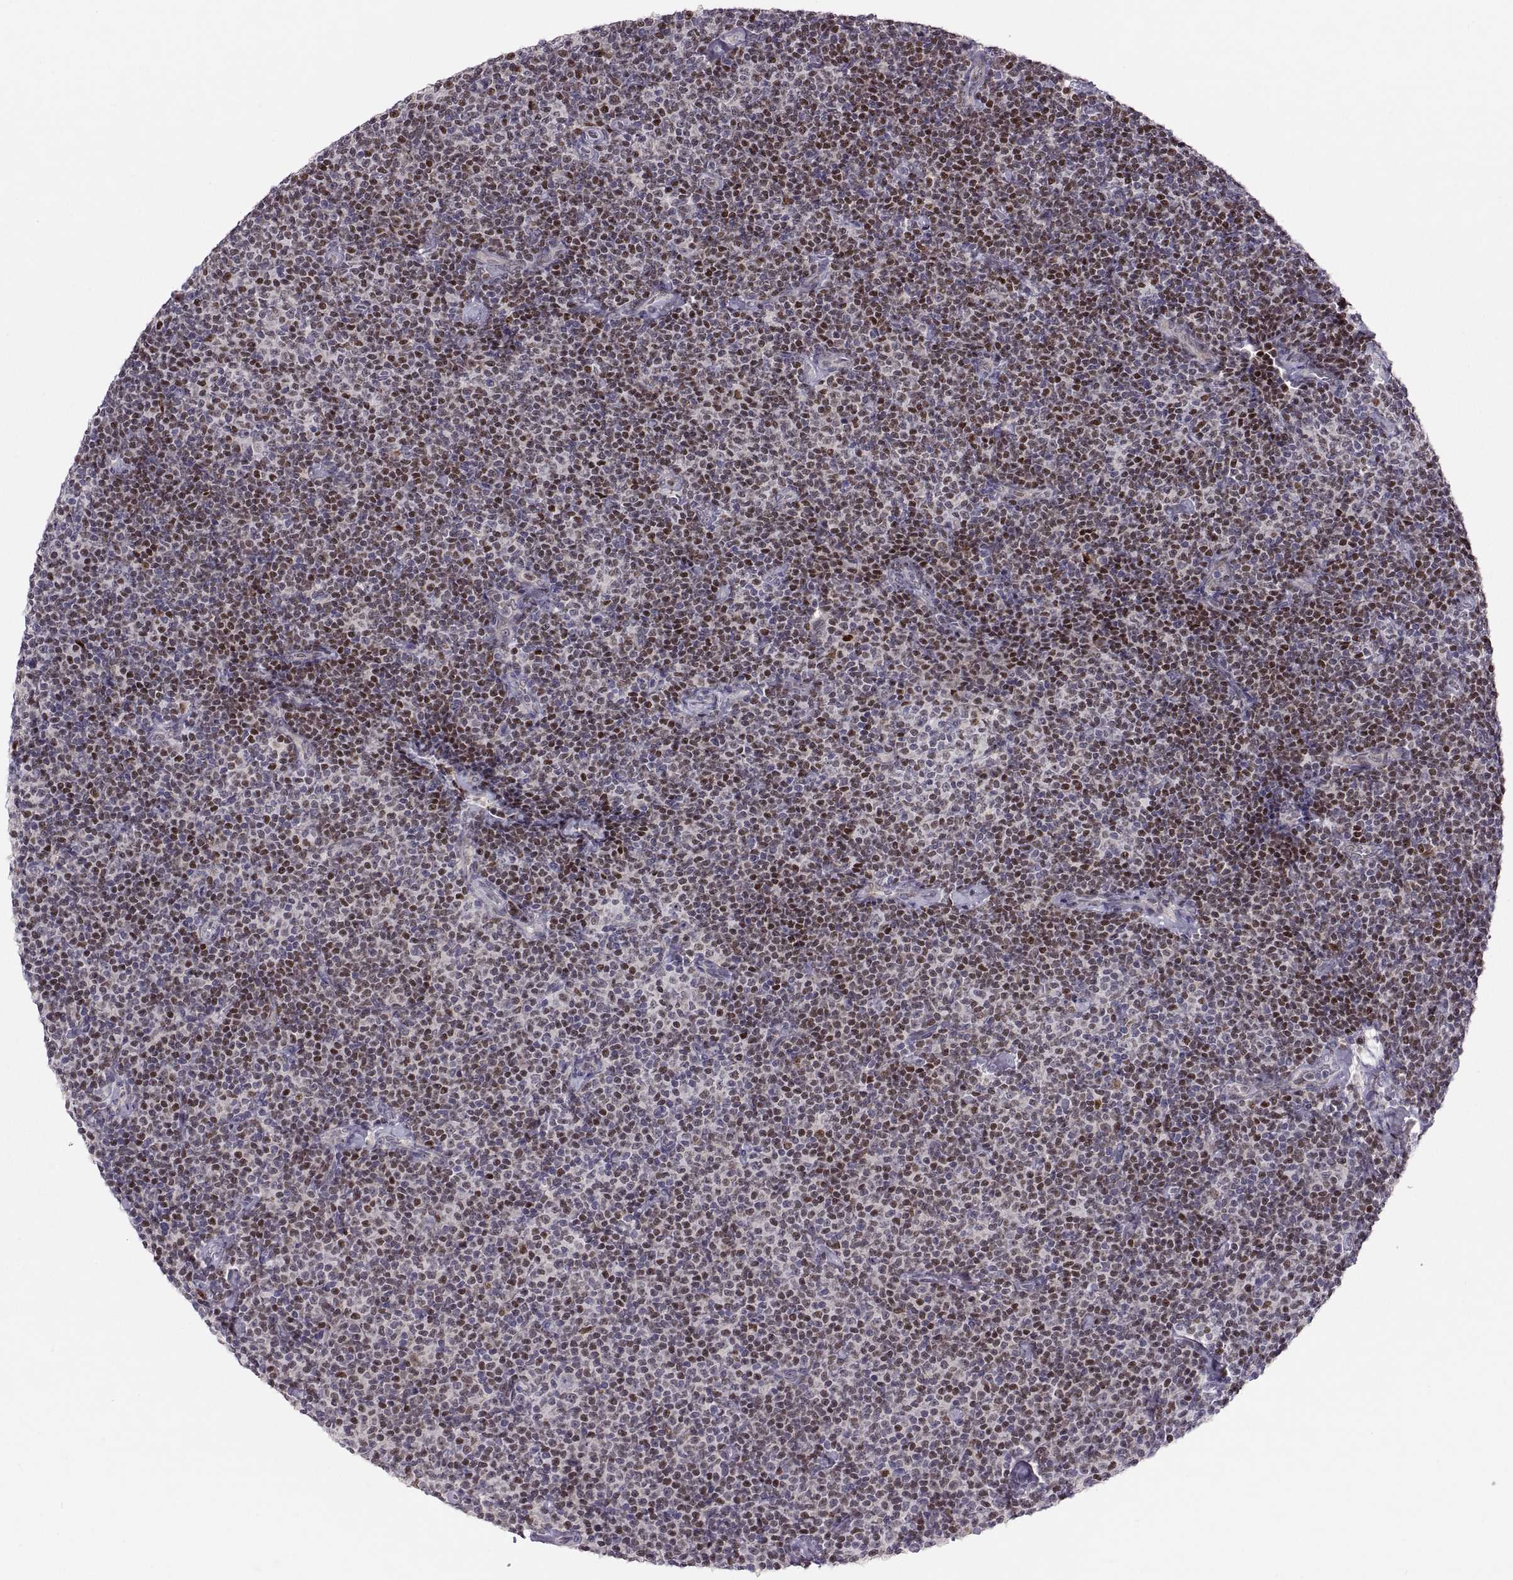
{"staining": {"intensity": "strong", "quantity": "25%-75%", "location": "nuclear"}, "tissue": "lymphoma", "cell_type": "Tumor cells", "image_type": "cancer", "snomed": [{"axis": "morphology", "description": "Malignant lymphoma, non-Hodgkin's type, Low grade"}, {"axis": "topography", "description": "Lymph node"}], "caption": "IHC of human lymphoma demonstrates high levels of strong nuclear expression in about 25%-75% of tumor cells. (brown staining indicates protein expression, while blue staining denotes nuclei).", "gene": "SNAI1", "patient": {"sex": "male", "age": 81}}